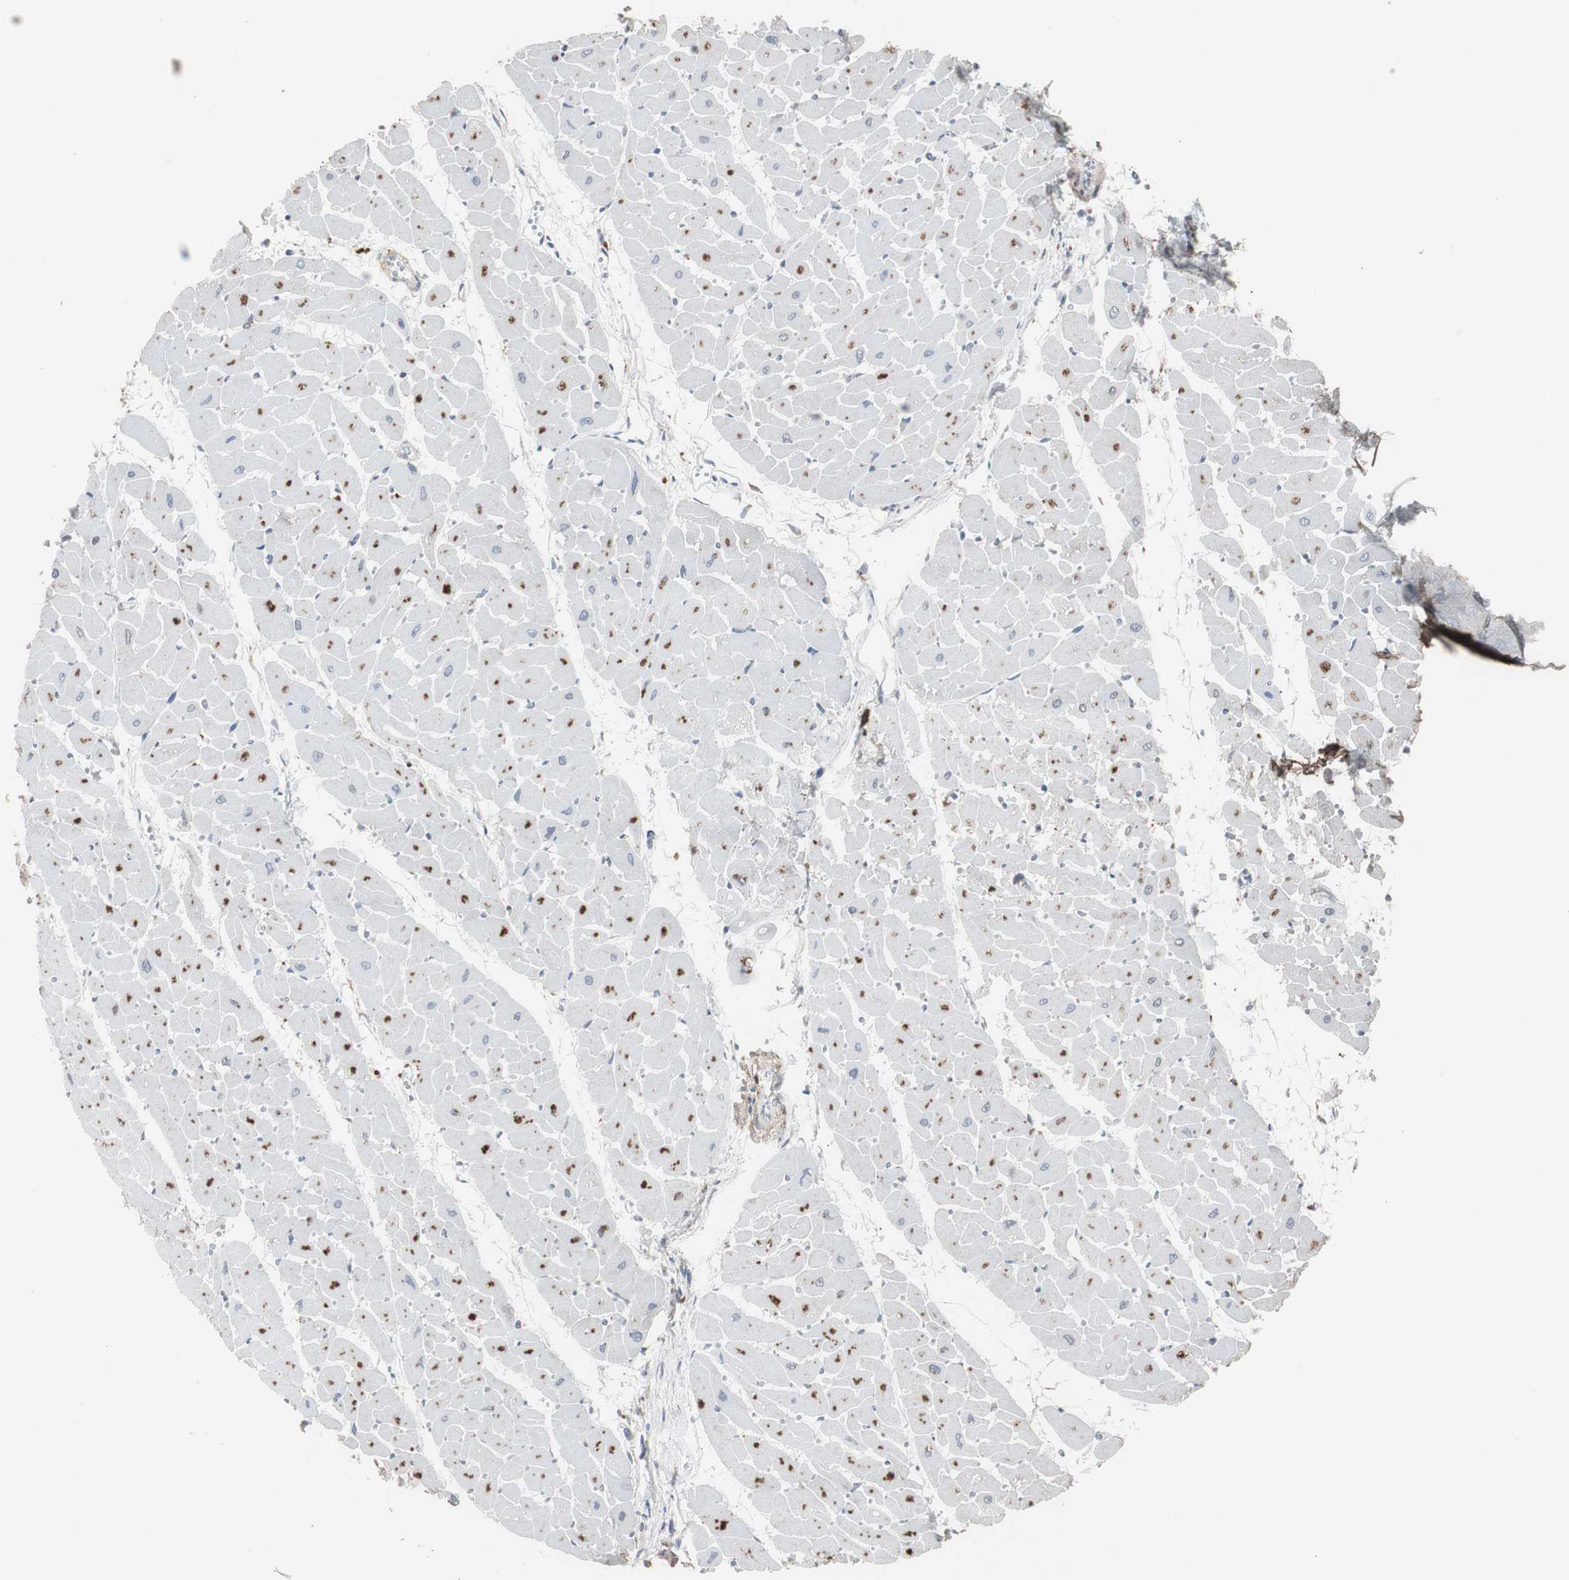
{"staining": {"intensity": "strong", "quantity": "25%-75%", "location": "cytoplasmic/membranous"}, "tissue": "heart muscle", "cell_type": "Cardiomyocytes", "image_type": "normal", "snomed": [{"axis": "morphology", "description": "Normal tissue, NOS"}, {"axis": "topography", "description": "Heart"}], "caption": "A high amount of strong cytoplasmic/membranous expression is identified in about 25%-75% of cardiomyocytes in normal heart muscle.", "gene": "GBA1", "patient": {"sex": "female", "age": 19}}